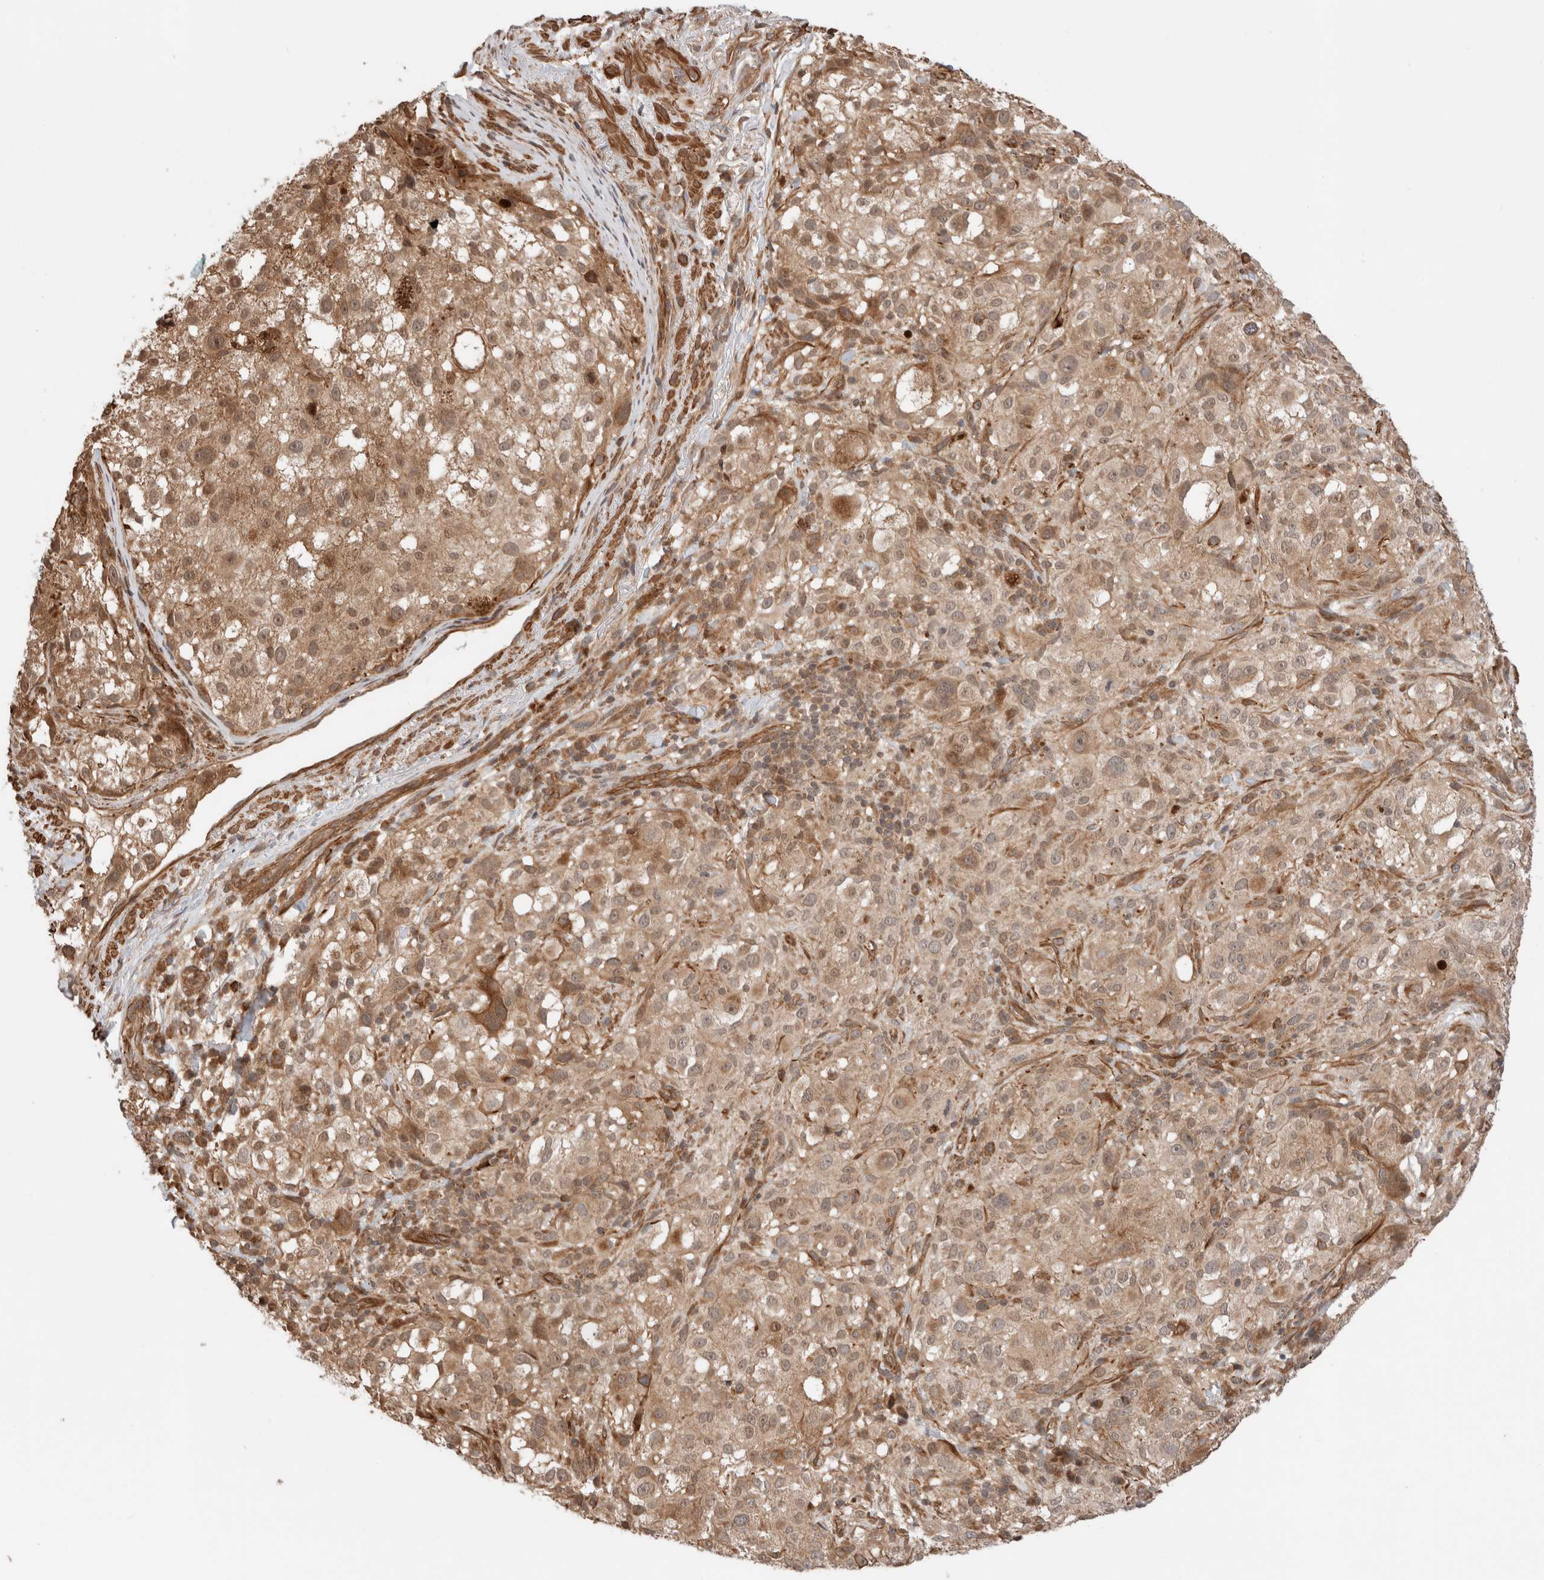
{"staining": {"intensity": "moderate", "quantity": ">75%", "location": "cytoplasmic/membranous"}, "tissue": "melanoma", "cell_type": "Tumor cells", "image_type": "cancer", "snomed": [{"axis": "morphology", "description": "Necrosis, NOS"}, {"axis": "morphology", "description": "Malignant melanoma, NOS"}, {"axis": "topography", "description": "Skin"}], "caption": "Immunohistochemical staining of human malignant melanoma shows moderate cytoplasmic/membranous protein positivity in about >75% of tumor cells.", "gene": "ZNF649", "patient": {"sex": "female", "age": 87}}